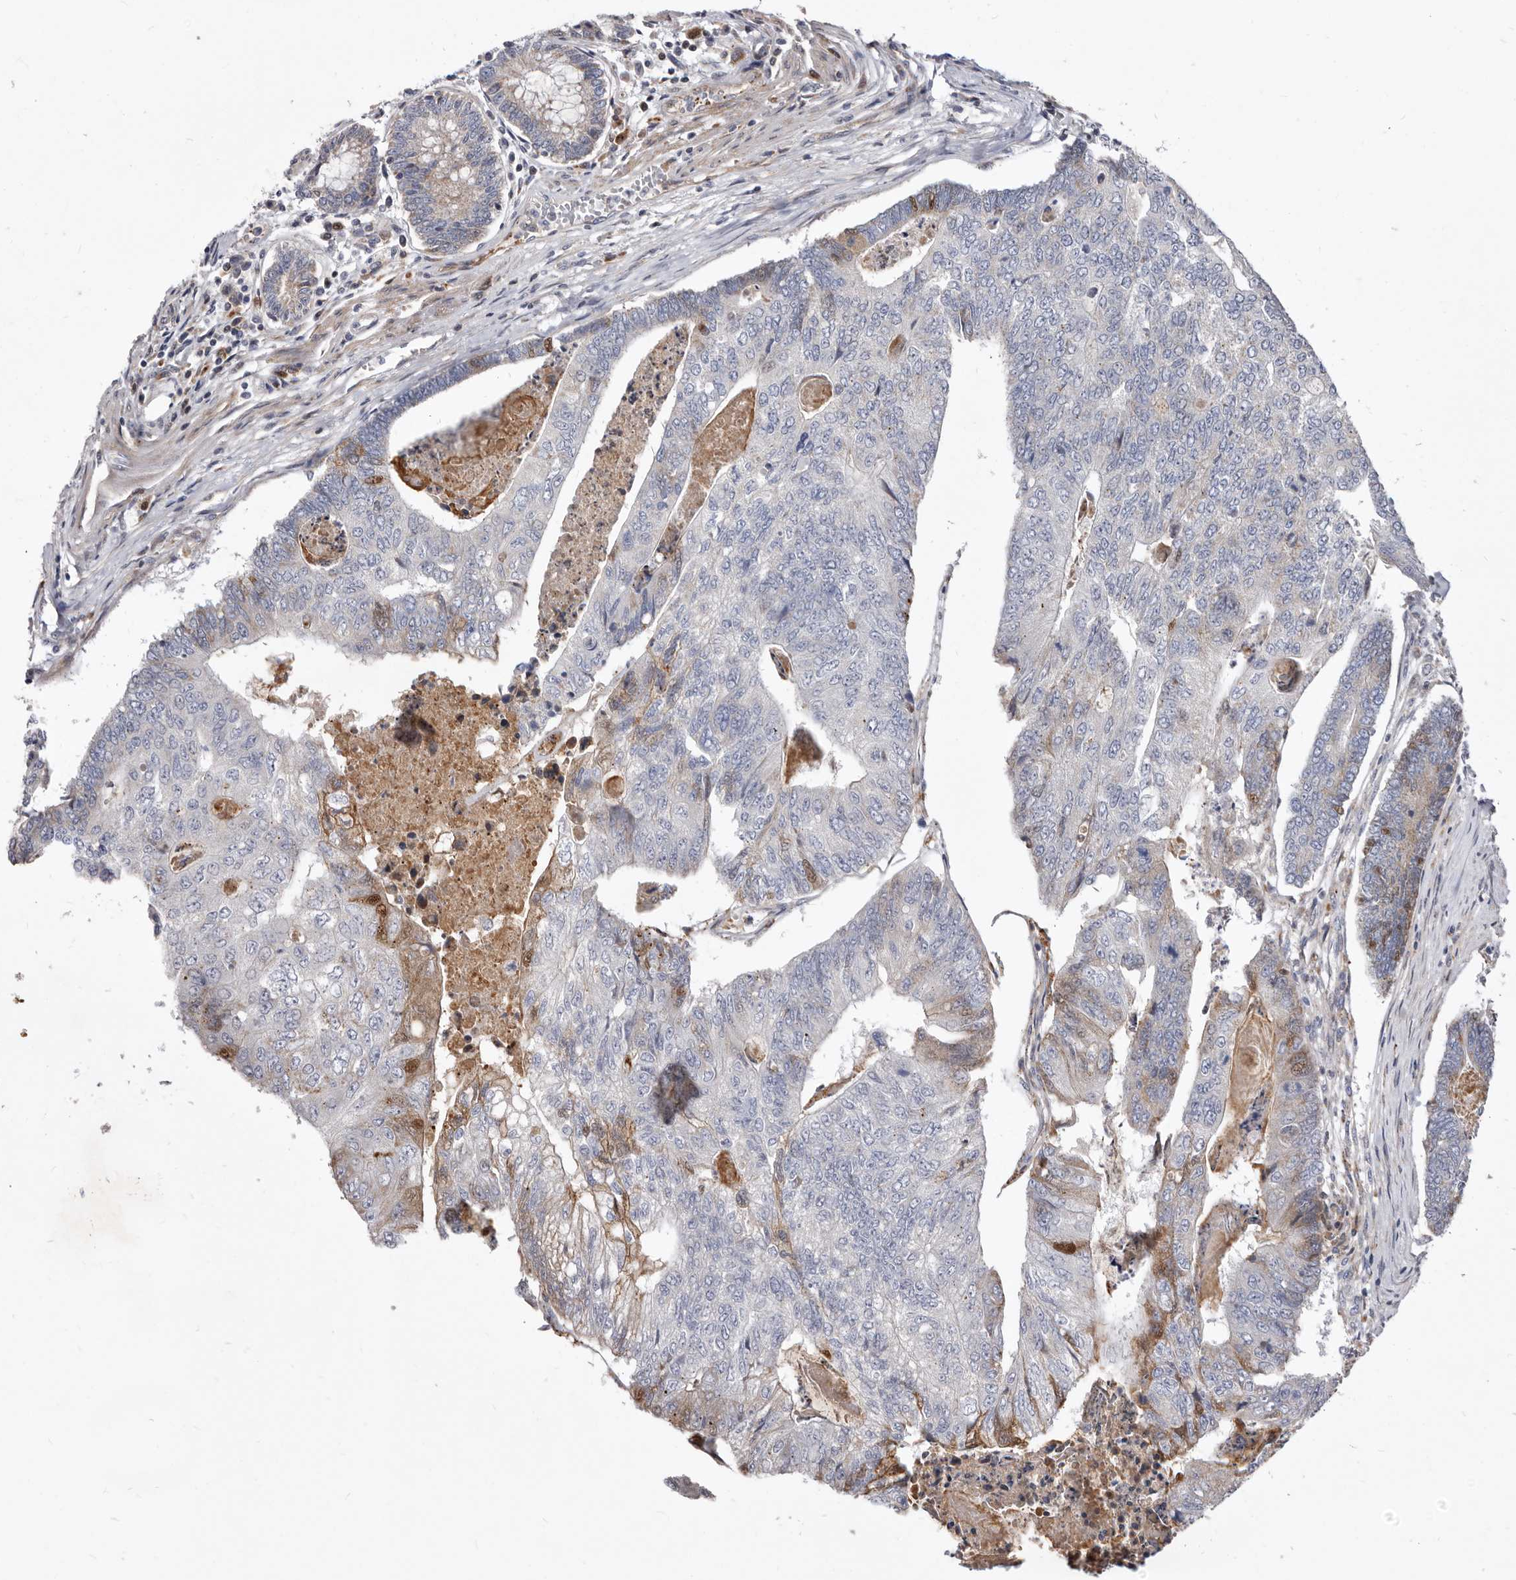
{"staining": {"intensity": "negative", "quantity": "none", "location": "none"}, "tissue": "colorectal cancer", "cell_type": "Tumor cells", "image_type": "cancer", "snomed": [{"axis": "morphology", "description": "Adenocarcinoma, NOS"}, {"axis": "topography", "description": "Colon"}], "caption": "High power microscopy micrograph of an immunohistochemistry (IHC) micrograph of colorectal adenocarcinoma, revealing no significant expression in tumor cells.", "gene": "NUBPL", "patient": {"sex": "female", "age": 67}}